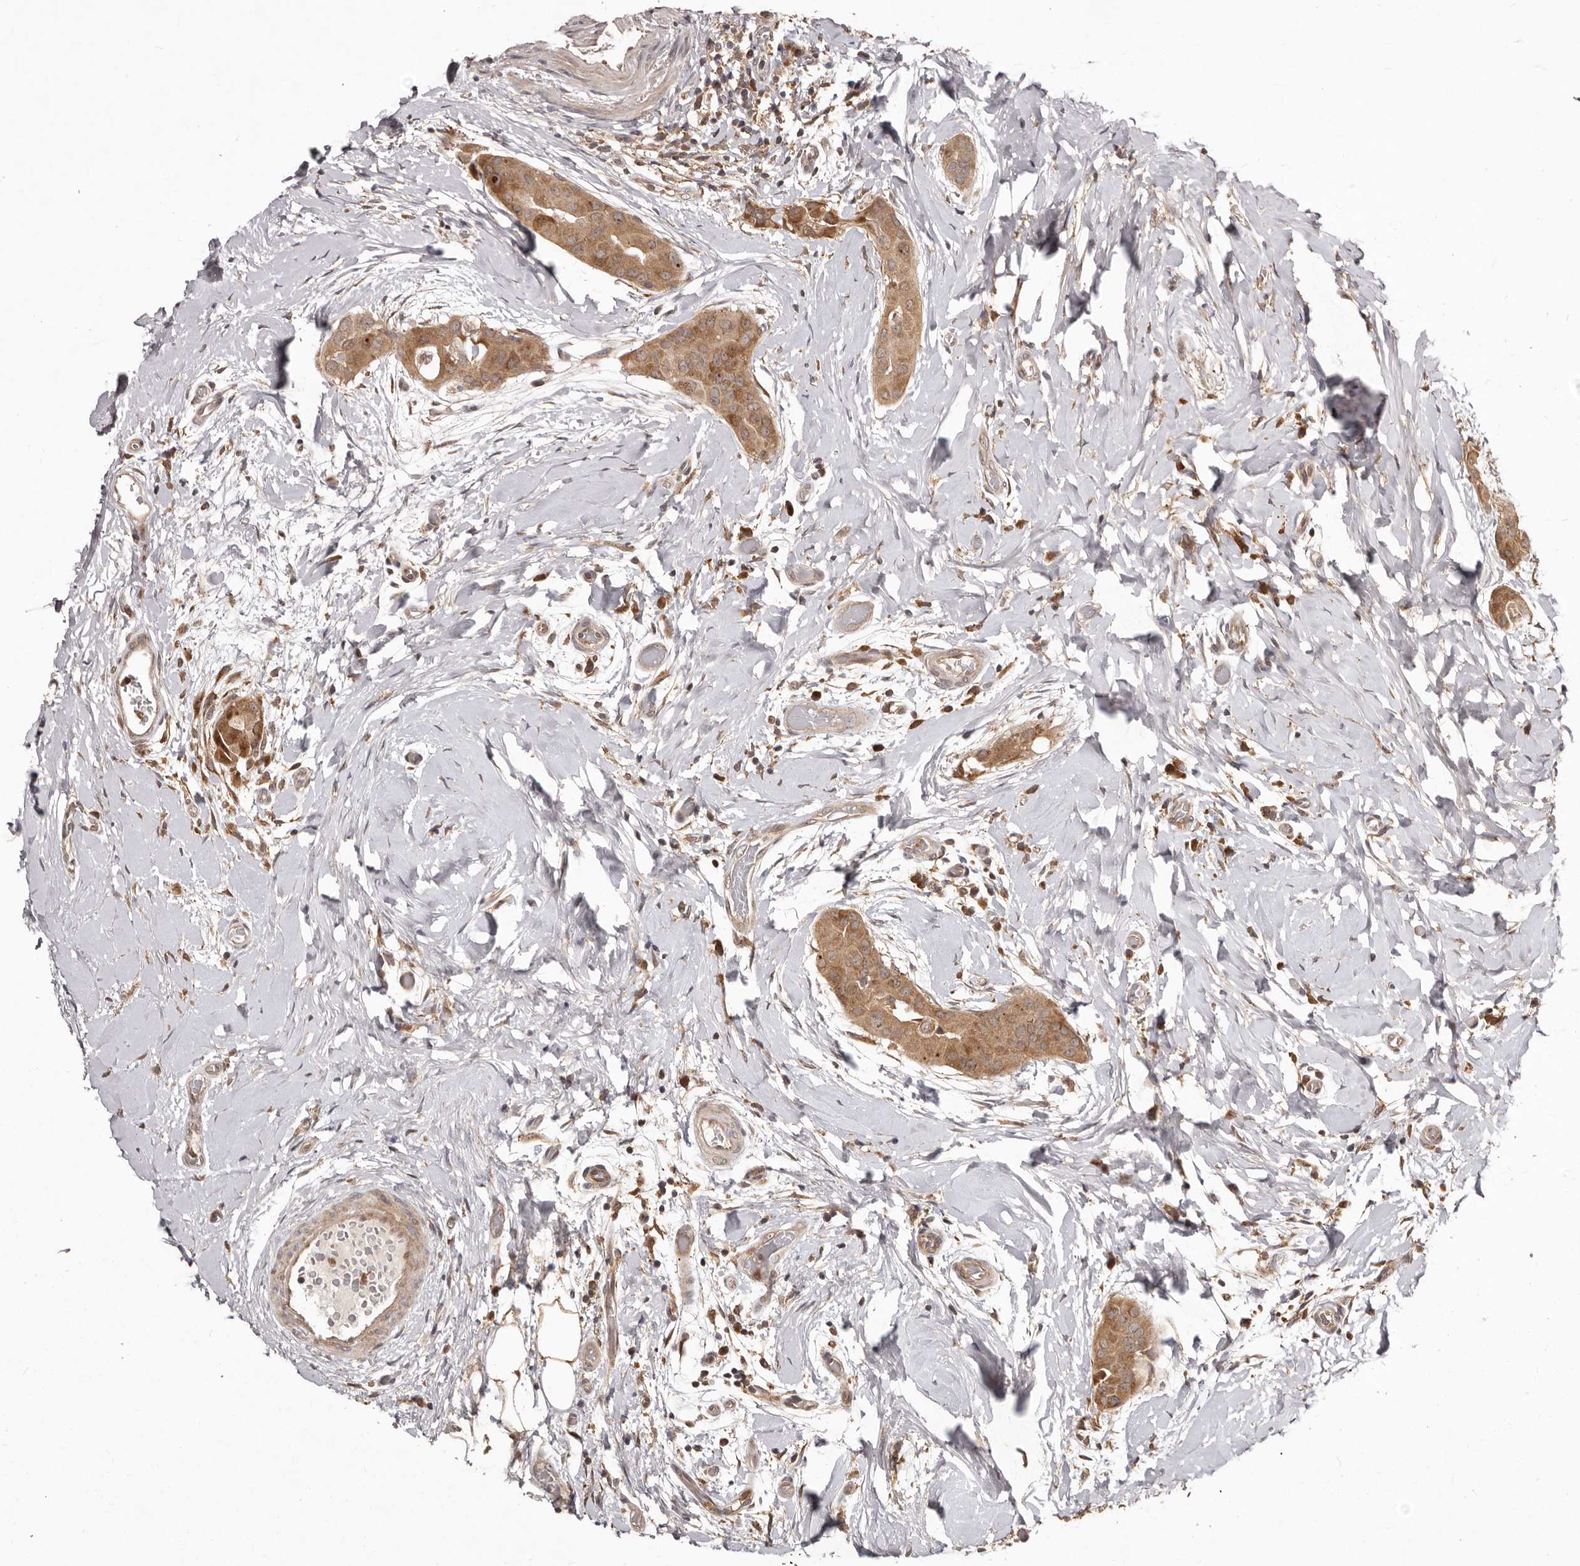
{"staining": {"intensity": "moderate", "quantity": ">75%", "location": "cytoplasmic/membranous"}, "tissue": "thyroid cancer", "cell_type": "Tumor cells", "image_type": "cancer", "snomed": [{"axis": "morphology", "description": "Papillary adenocarcinoma, NOS"}, {"axis": "topography", "description": "Thyroid gland"}], "caption": "Papillary adenocarcinoma (thyroid) stained with a brown dye displays moderate cytoplasmic/membranous positive expression in about >75% of tumor cells.", "gene": "RNF187", "patient": {"sex": "male", "age": 33}}